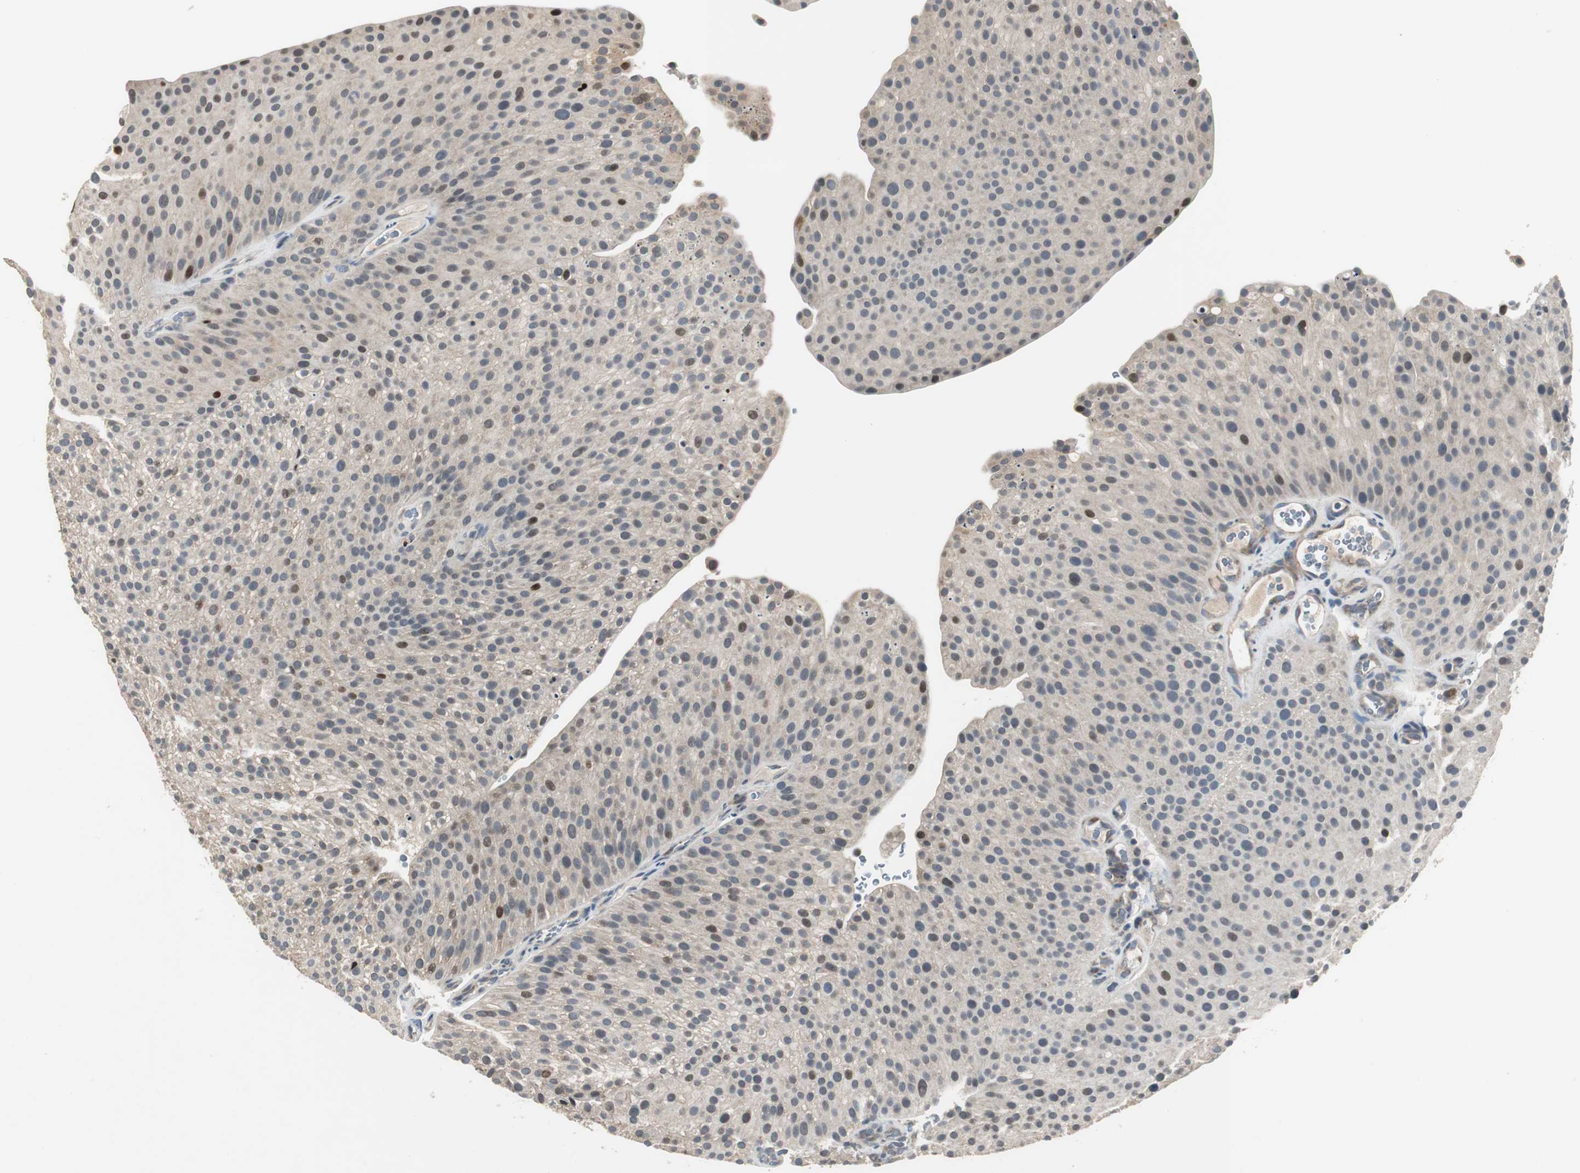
{"staining": {"intensity": "moderate", "quantity": "<25%", "location": "nuclear"}, "tissue": "urothelial cancer", "cell_type": "Tumor cells", "image_type": "cancer", "snomed": [{"axis": "morphology", "description": "Urothelial carcinoma, Low grade"}, {"axis": "topography", "description": "Smooth muscle"}, {"axis": "topography", "description": "Urinary bladder"}], "caption": "Tumor cells display low levels of moderate nuclear expression in approximately <25% of cells in human urothelial cancer.", "gene": "MYT1", "patient": {"sex": "male", "age": 60}}